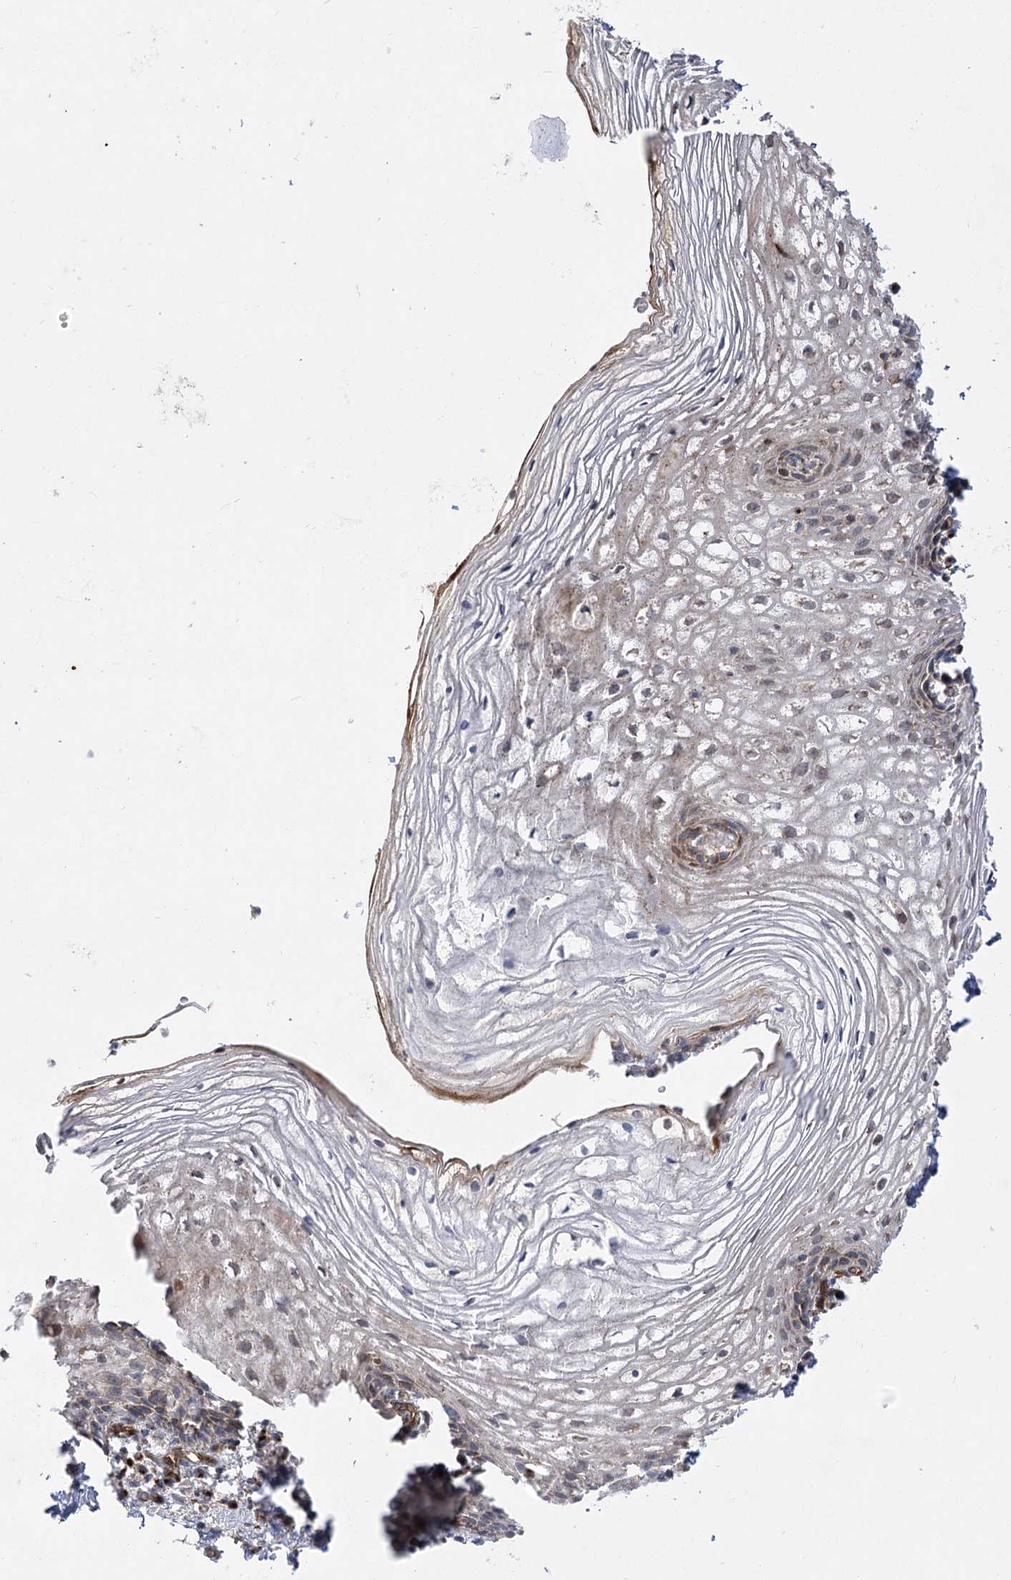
{"staining": {"intensity": "negative", "quantity": "none", "location": "none"}, "tissue": "vagina", "cell_type": "Squamous epithelial cells", "image_type": "normal", "snomed": [{"axis": "morphology", "description": "Normal tissue, NOS"}, {"axis": "topography", "description": "Vagina"}], "caption": "DAB immunohistochemical staining of benign vagina shows no significant expression in squamous epithelial cells. (DAB (3,3'-diaminobenzidine) immunohistochemistry with hematoxylin counter stain).", "gene": "ARHGAP31", "patient": {"sex": "female", "age": 60}}